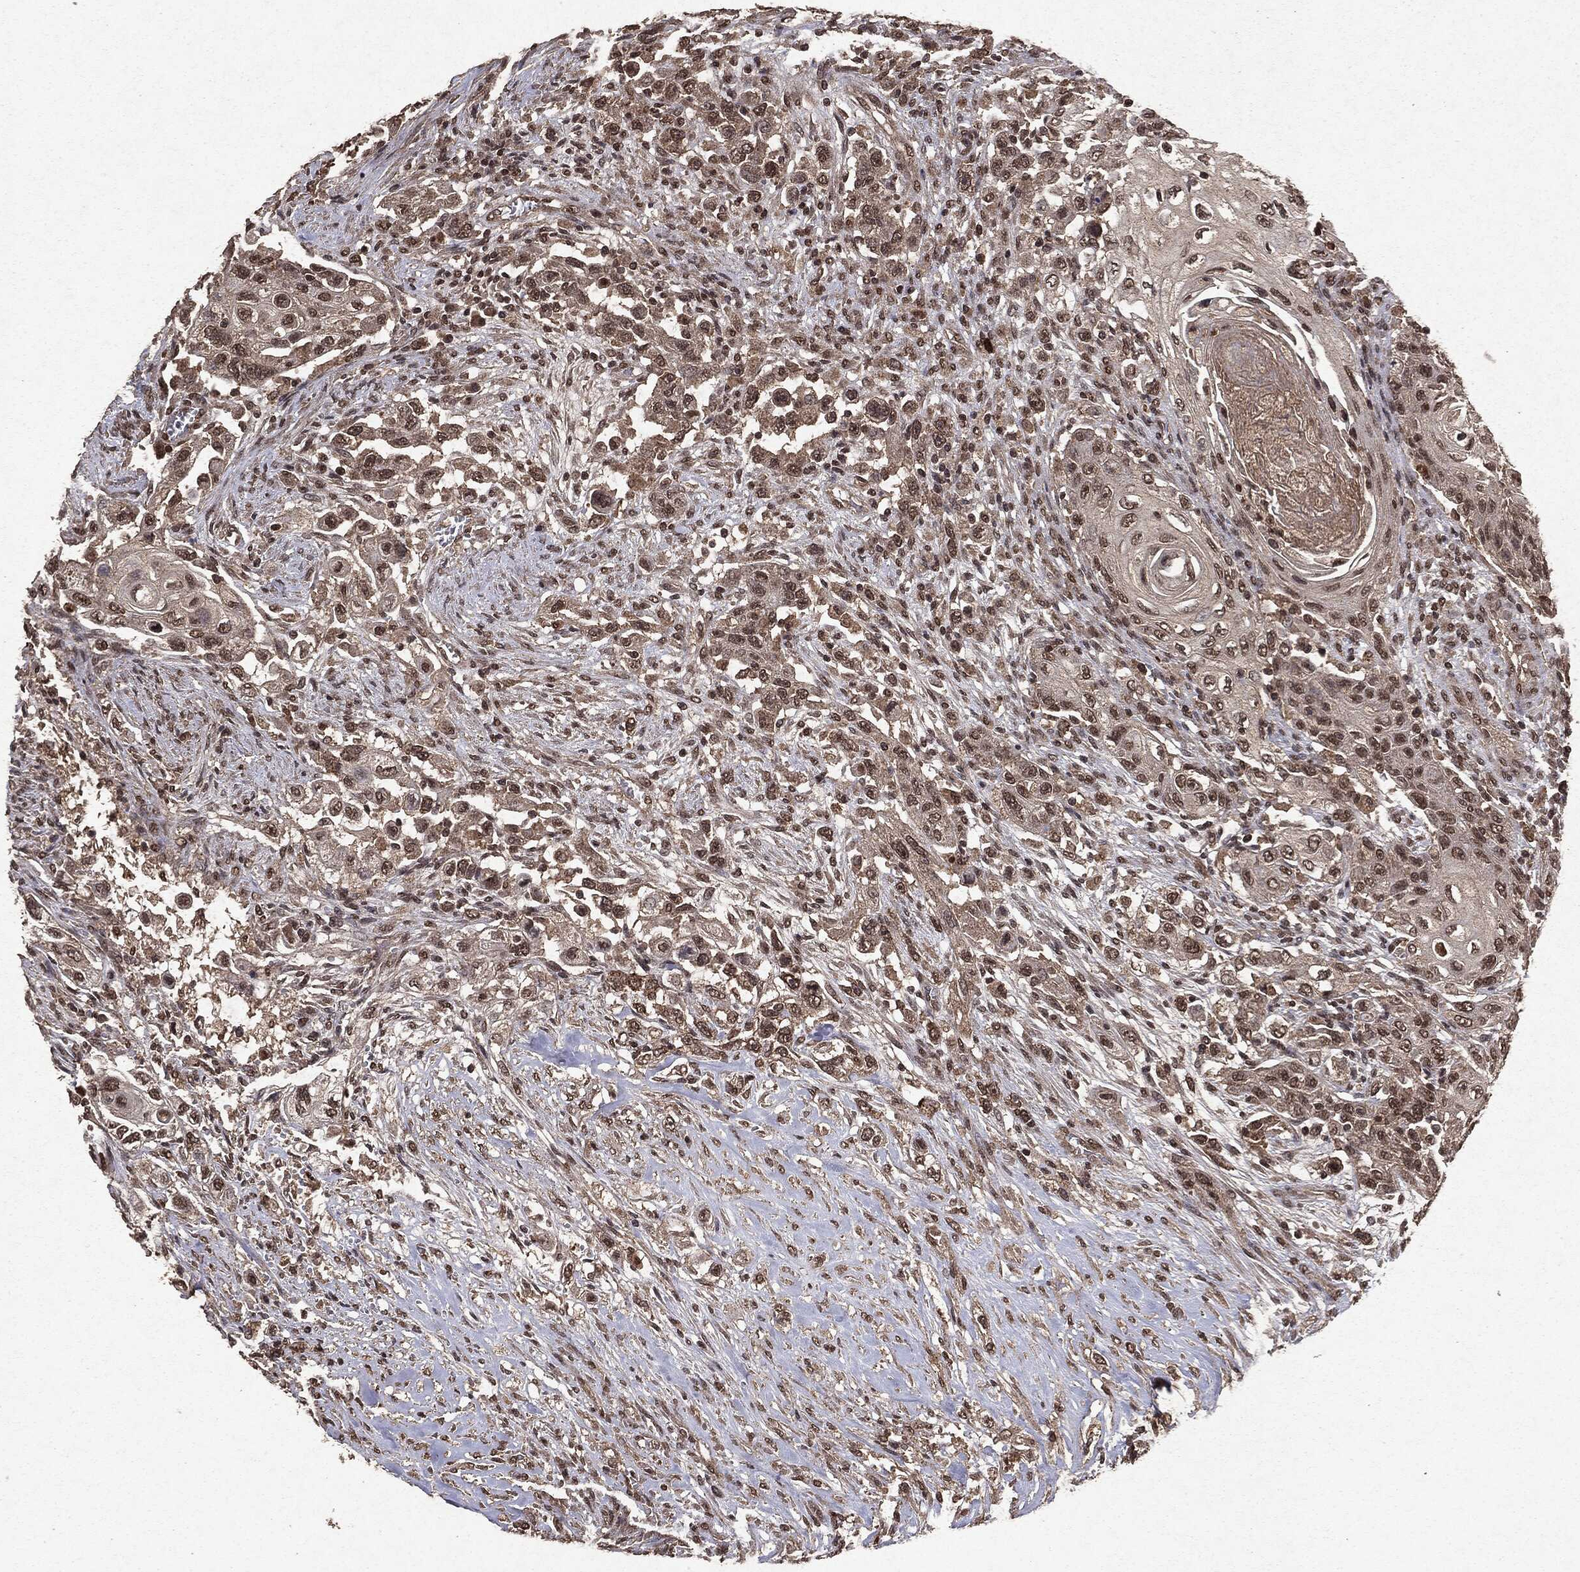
{"staining": {"intensity": "weak", "quantity": ">75%", "location": "nuclear"}, "tissue": "urothelial cancer", "cell_type": "Tumor cells", "image_type": "cancer", "snomed": [{"axis": "morphology", "description": "Urothelial carcinoma, High grade"}, {"axis": "topography", "description": "Urinary bladder"}], "caption": "DAB immunohistochemical staining of human high-grade urothelial carcinoma exhibits weak nuclear protein expression in approximately >75% of tumor cells.", "gene": "PEBP1", "patient": {"sex": "female", "age": 56}}